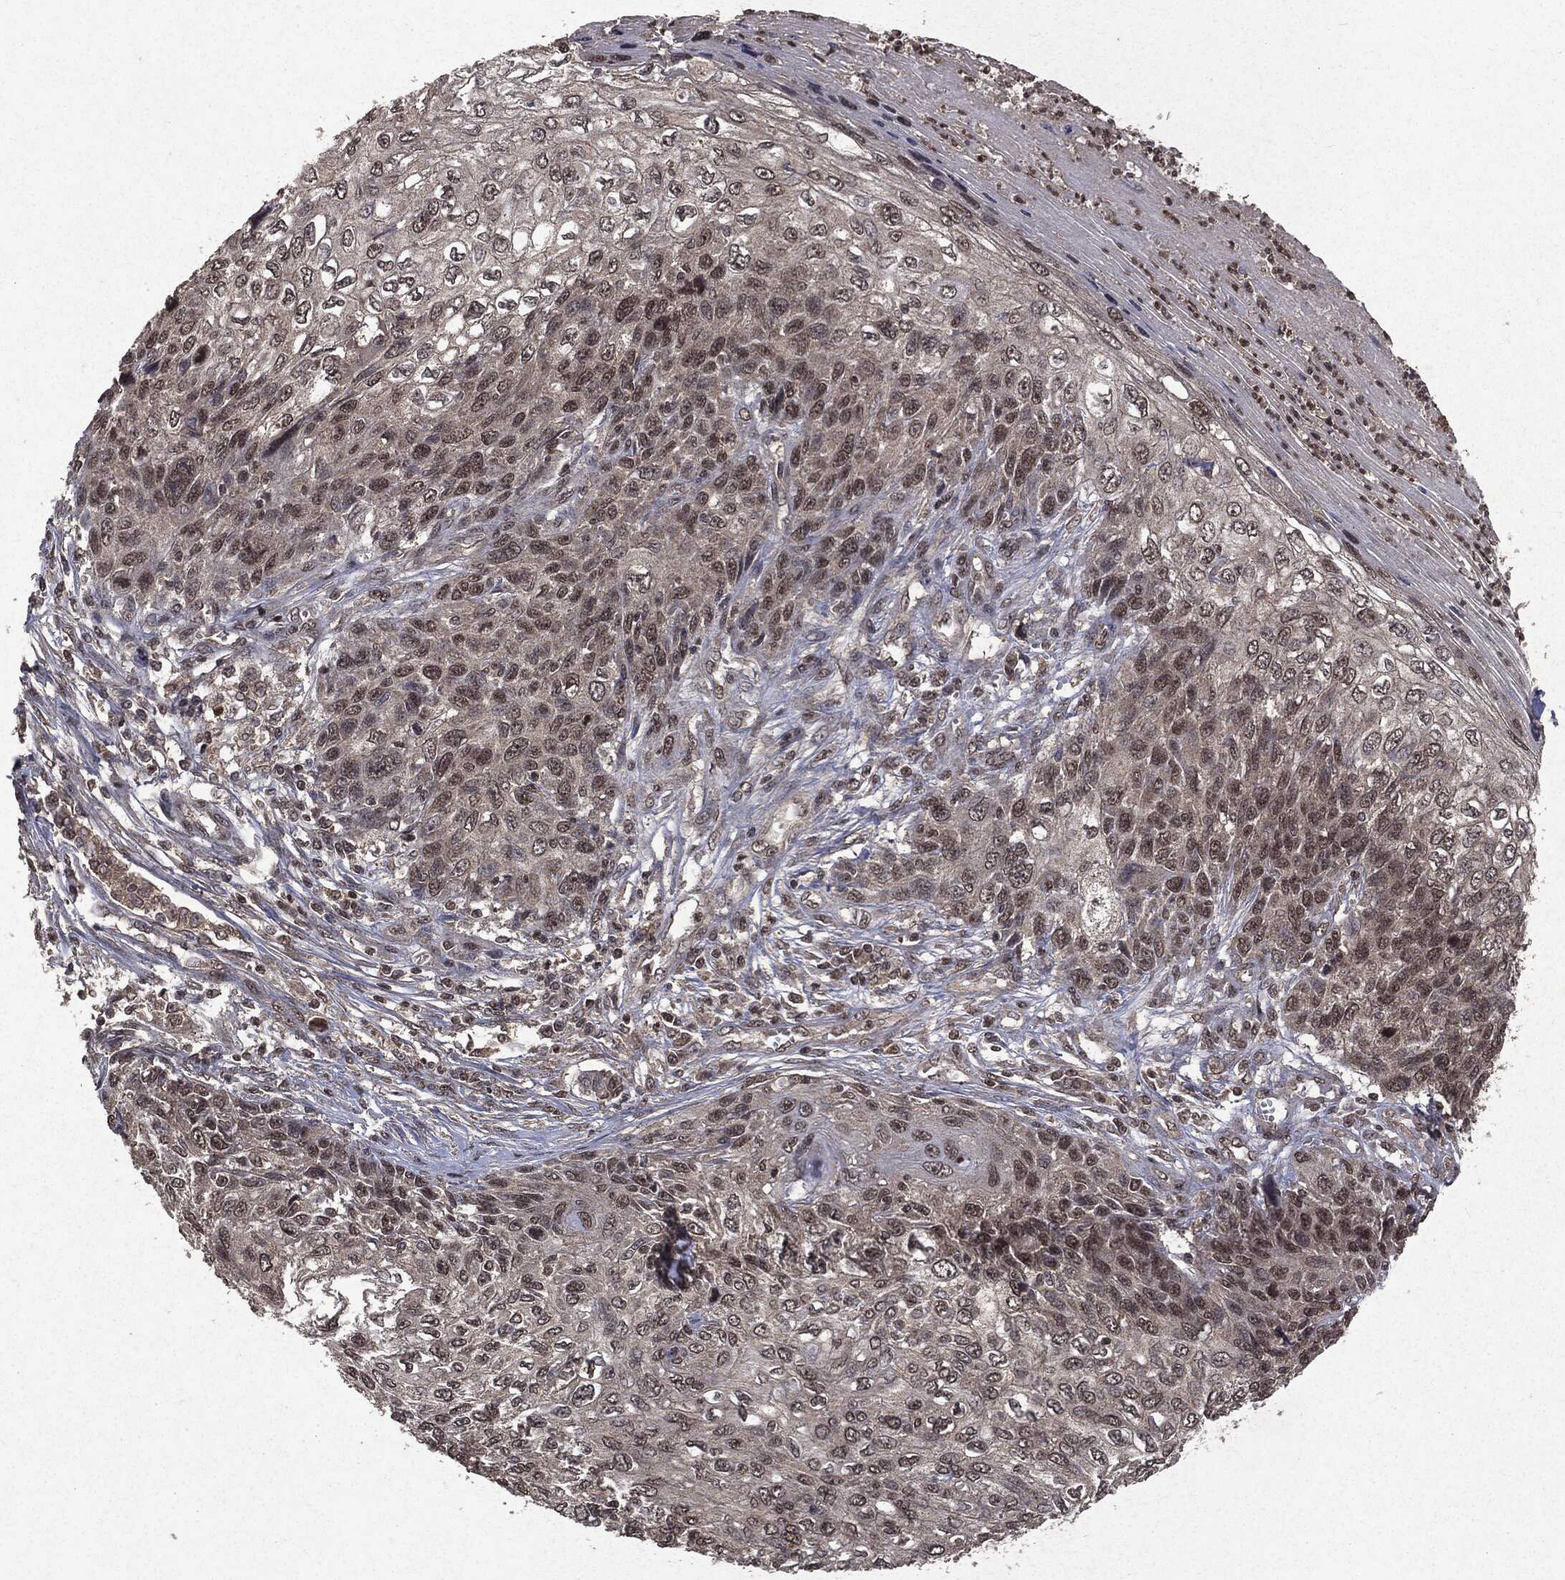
{"staining": {"intensity": "moderate", "quantity": "<25%", "location": "nuclear"}, "tissue": "skin cancer", "cell_type": "Tumor cells", "image_type": "cancer", "snomed": [{"axis": "morphology", "description": "Squamous cell carcinoma, NOS"}, {"axis": "topography", "description": "Skin"}], "caption": "High-power microscopy captured an immunohistochemistry micrograph of skin cancer, revealing moderate nuclear expression in about <25% of tumor cells. The protein of interest is shown in brown color, while the nuclei are stained blue.", "gene": "PEBP1", "patient": {"sex": "male", "age": 92}}